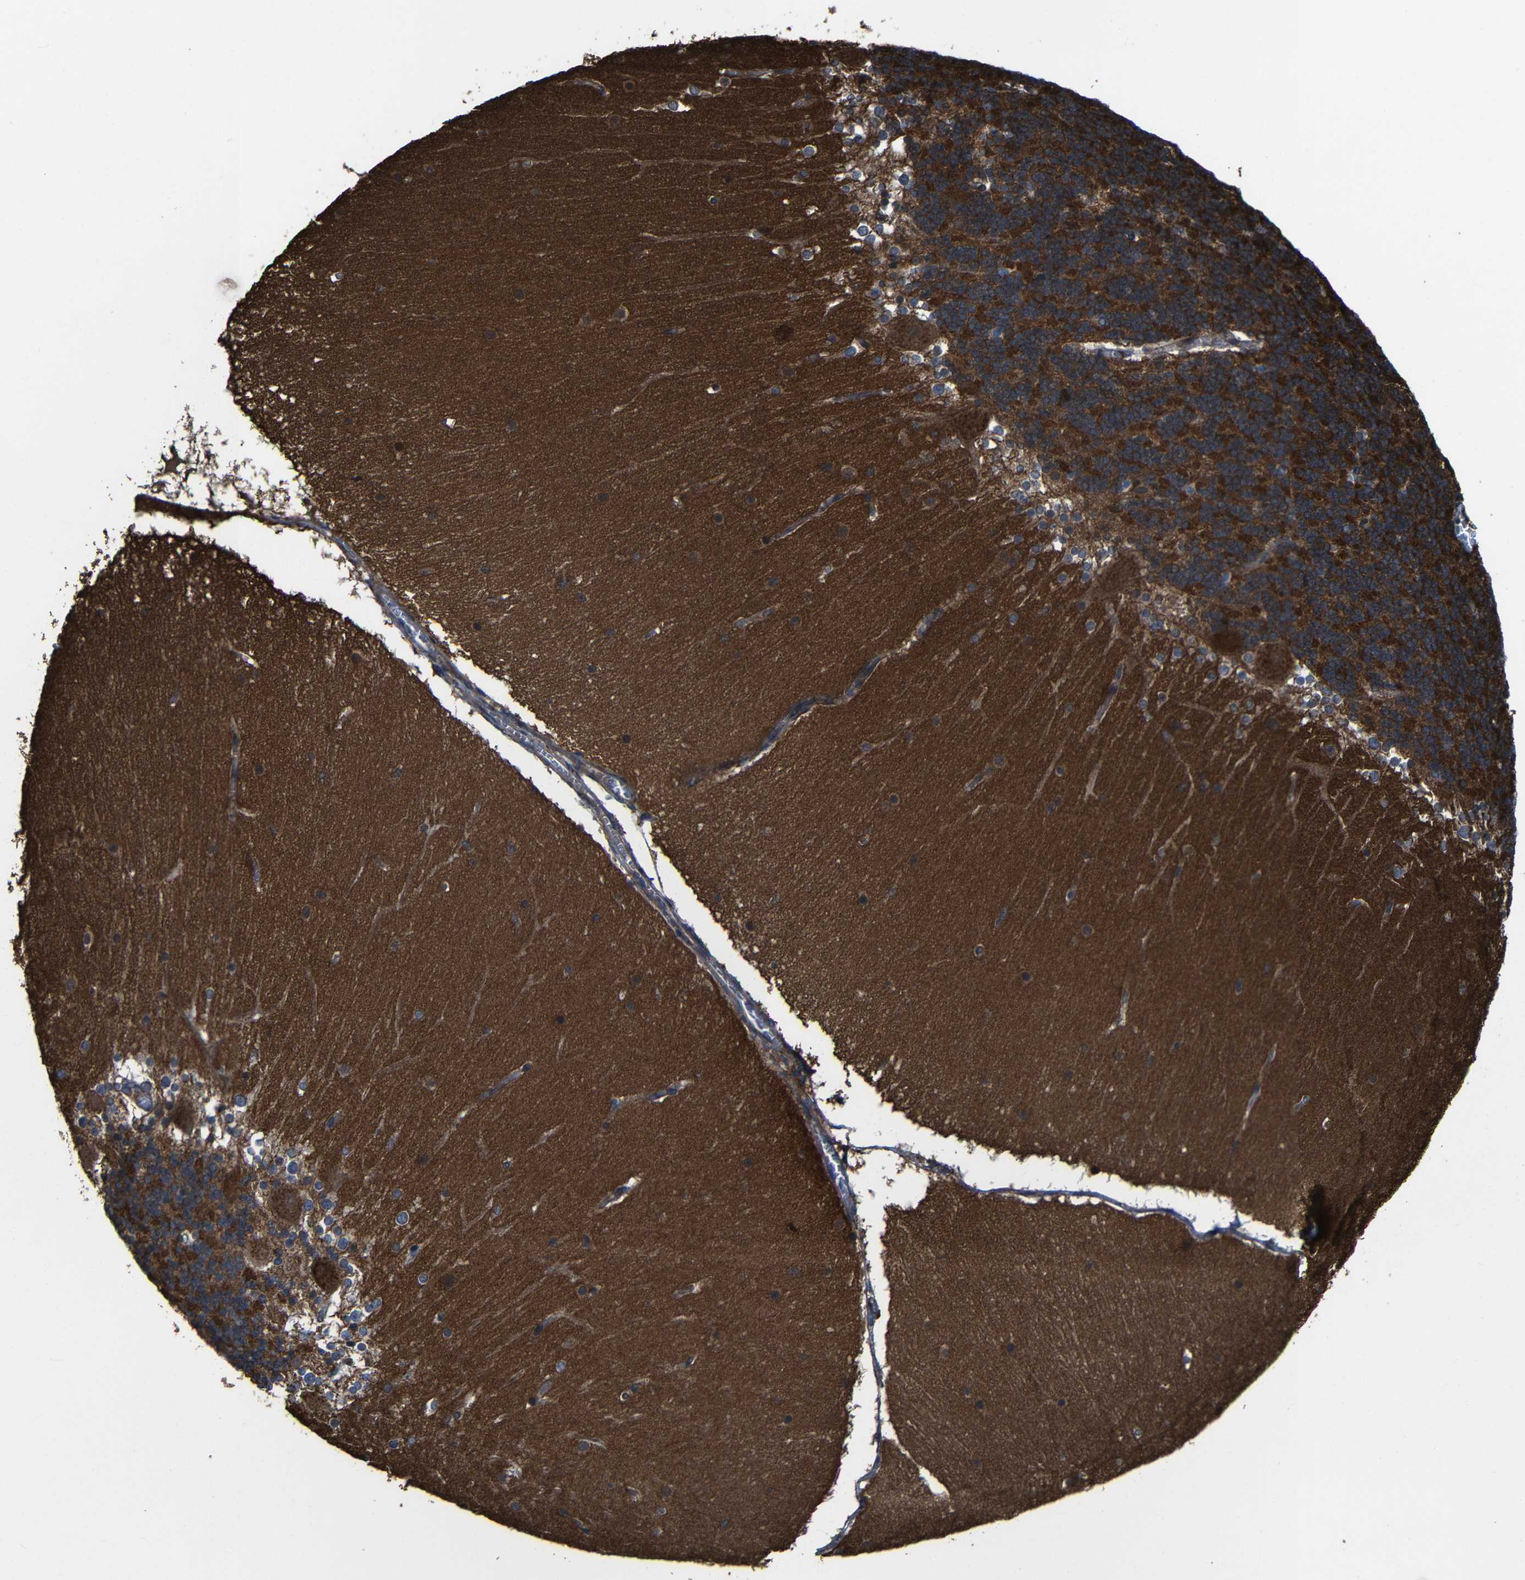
{"staining": {"intensity": "strong", "quantity": ">75%", "location": "cytoplasmic/membranous"}, "tissue": "cerebellum", "cell_type": "Cells in granular layer", "image_type": "normal", "snomed": [{"axis": "morphology", "description": "Normal tissue, NOS"}, {"axis": "topography", "description": "Cerebellum"}], "caption": "Immunohistochemistry of unremarkable cerebellum demonstrates high levels of strong cytoplasmic/membranous staining in about >75% of cells in granular layer. (Stains: DAB (3,3'-diaminobenzidine) in brown, nuclei in blue, Microscopy: brightfield microscopy at high magnification).", "gene": "KIAA0513", "patient": {"sex": "female", "age": 19}}